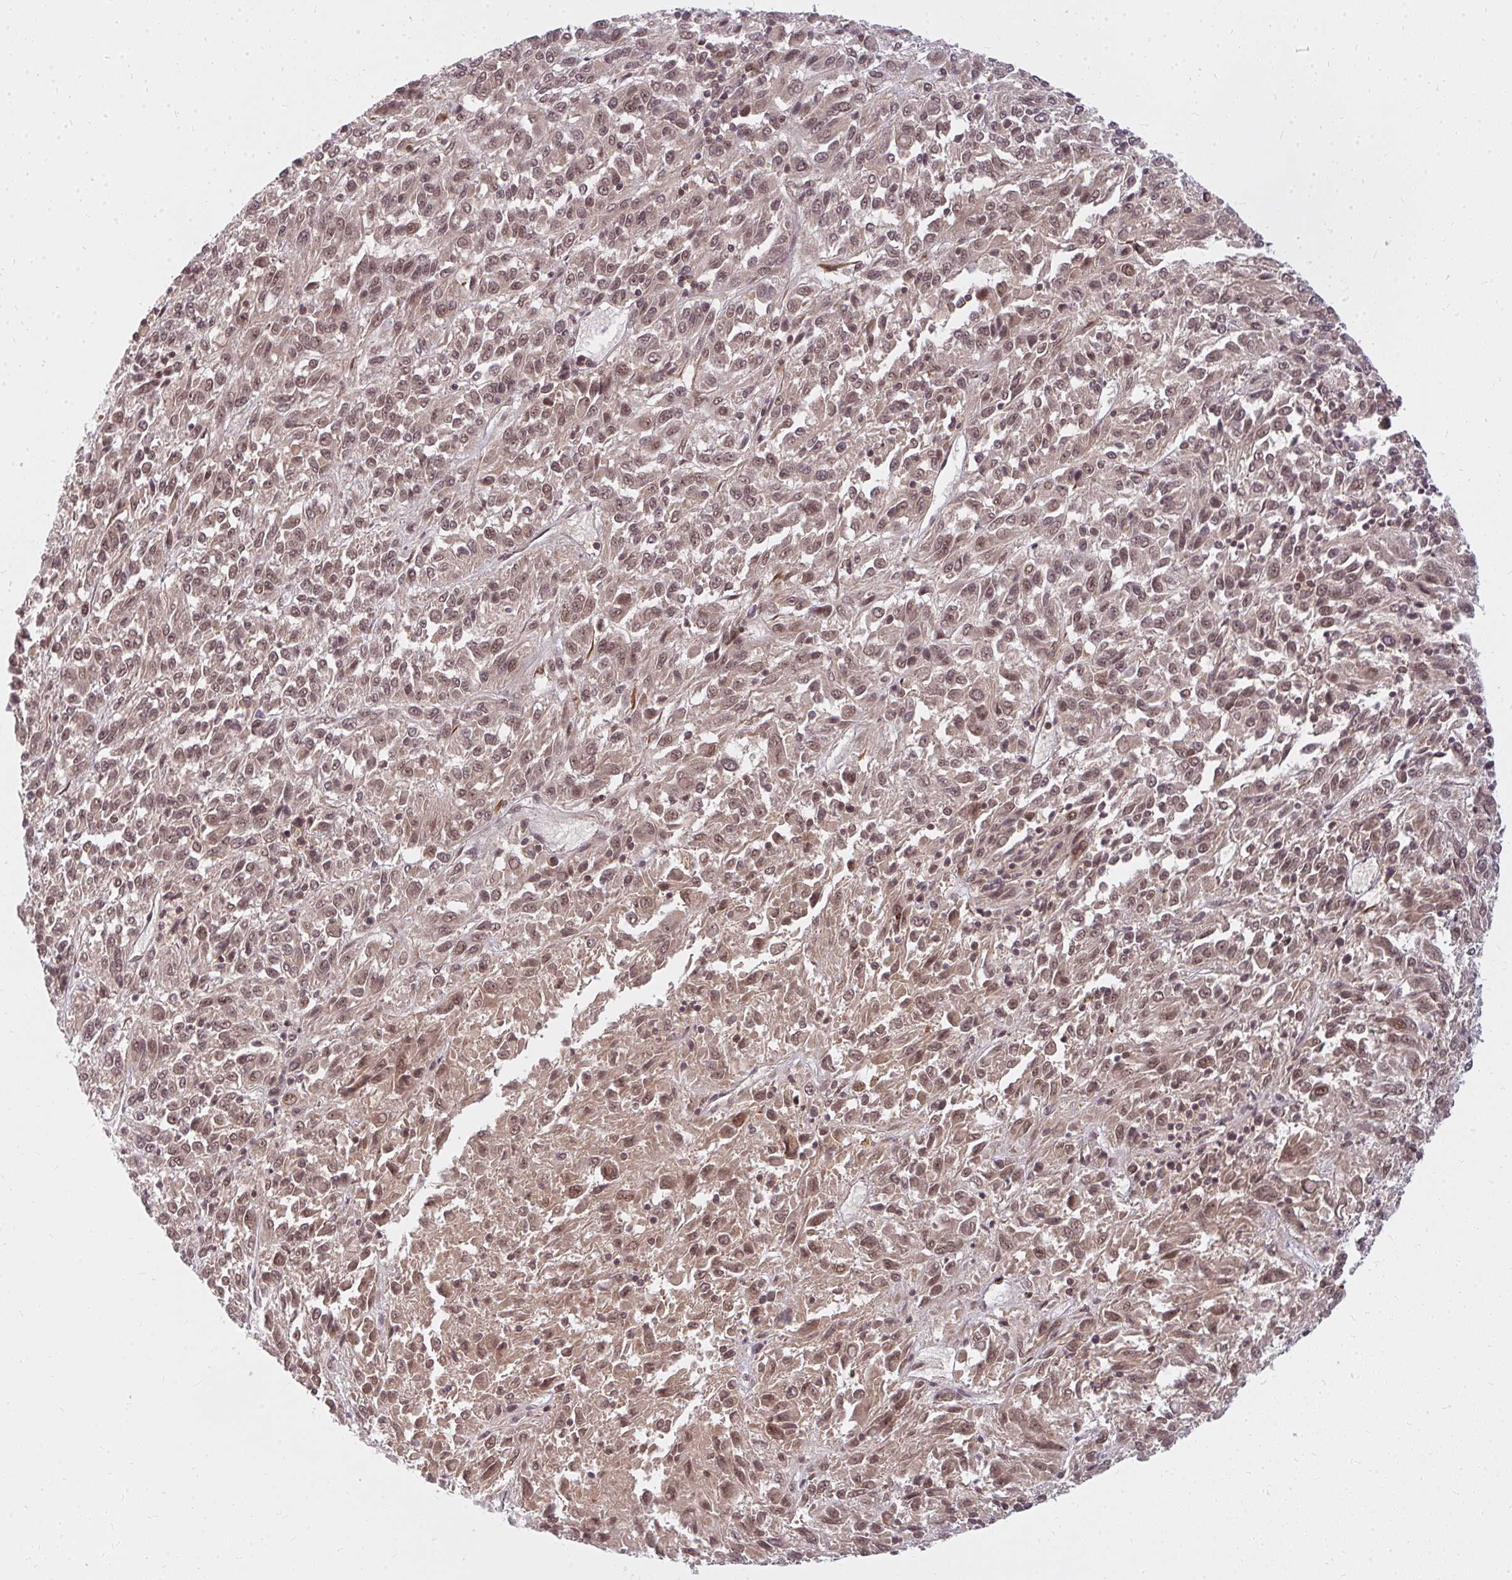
{"staining": {"intensity": "moderate", "quantity": ">75%", "location": "nuclear"}, "tissue": "melanoma", "cell_type": "Tumor cells", "image_type": "cancer", "snomed": [{"axis": "morphology", "description": "Malignant melanoma, Metastatic site"}, {"axis": "topography", "description": "Lung"}], "caption": "Protein expression by immunohistochemistry displays moderate nuclear staining in about >75% of tumor cells in melanoma.", "gene": "GTF3C6", "patient": {"sex": "male", "age": 64}}